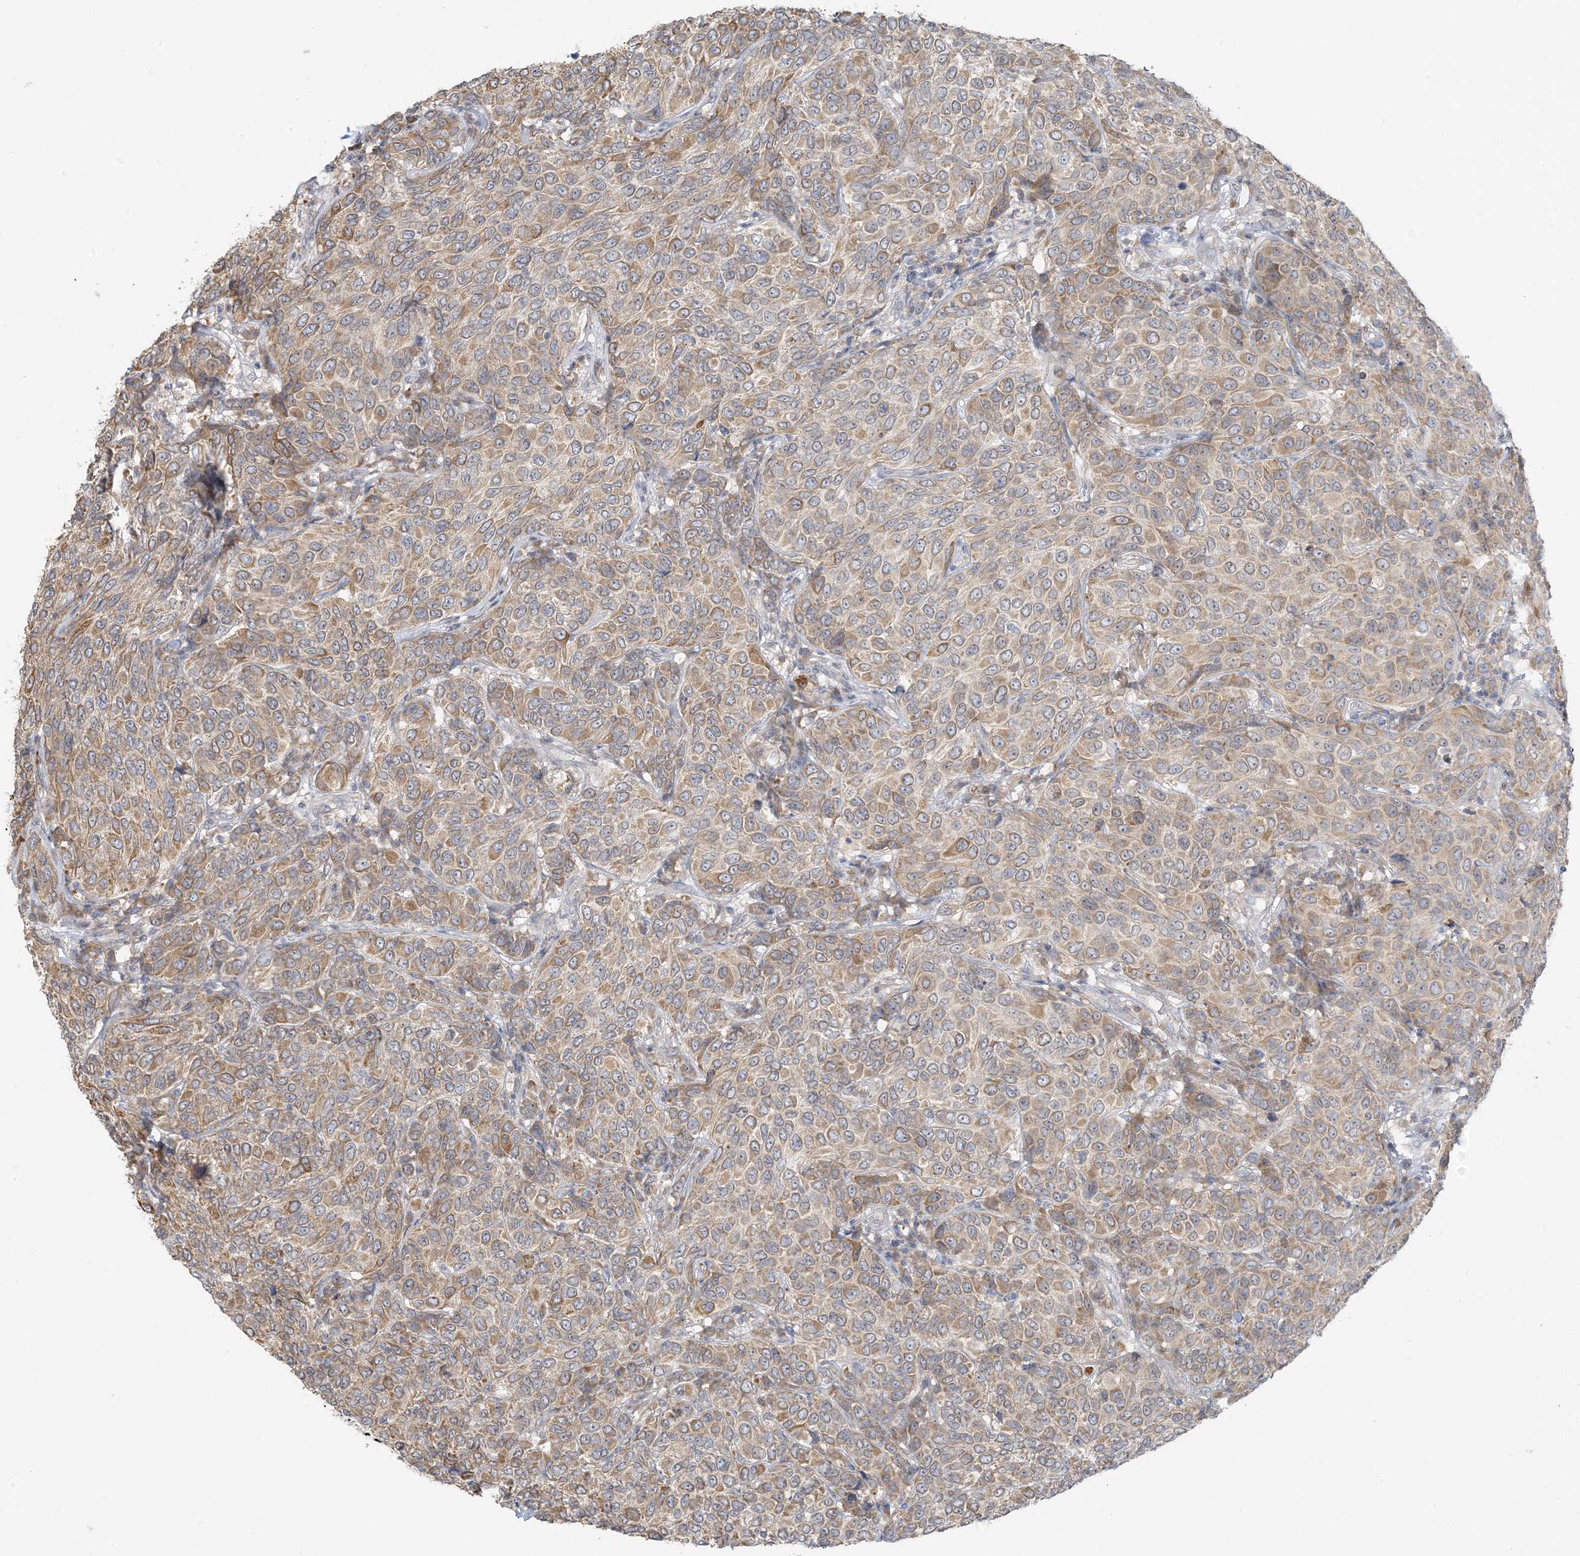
{"staining": {"intensity": "moderate", "quantity": ">75%", "location": "cytoplasmic/membranous"}, "tissue": "breast cancer", "cell_type": "Tumor cells", "image_type": "cancer", "snomed": [{"axis": "morphology", "description": "Duct carcinoma"}, {"axis": "topography", "description": "Breast"}], "caption": "Protein expression analysis of breast cancer (infiltrating ductal carcinoma) displays moderate cytoplasmic/membranous positivity in approximately >75% of tumor cells.", "gene": "EEFSEC", "patient": {"sex": "female", "age": 55}}